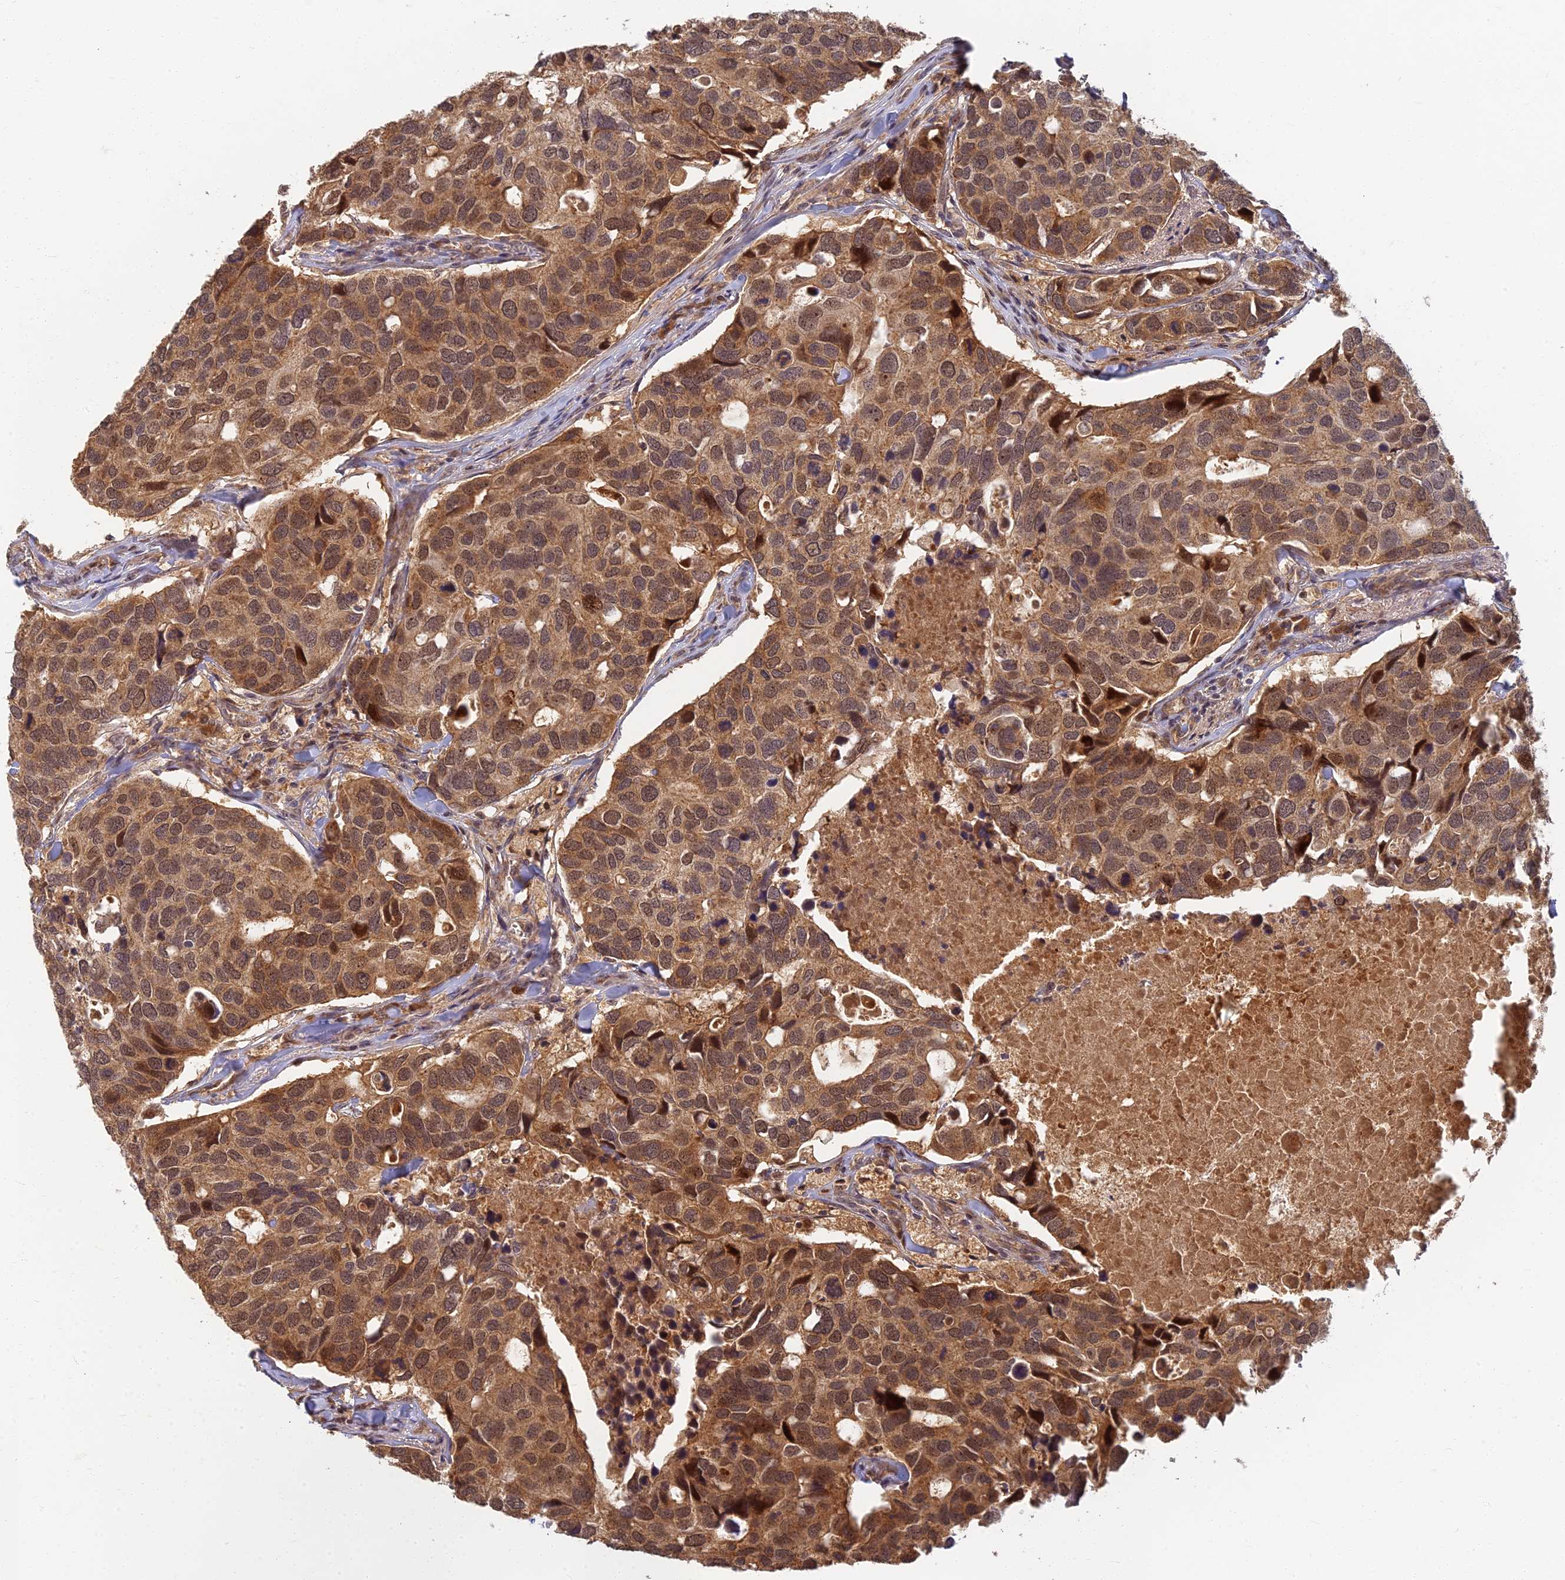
{"staining": {"intensity": "moderate", "quantity": ">75%", "location": "cytoplasmic/membranous"}, "tissue": "breast cancer", "cell_type": "Tumor cells", "image_type": "cancer", "snomed": [{"axis": "morphology", "description": "Duct carcinoma"}, {"axis": "topography", "description": "Breast"}], "caption": "A brown stain labels moderate cytoplasmic/membranous expression of a protein in infiltrating ductal carcinoma (breast) tumor cells.", "gene": "RGL3", "patient": {"sex": "female", "age": 83}}